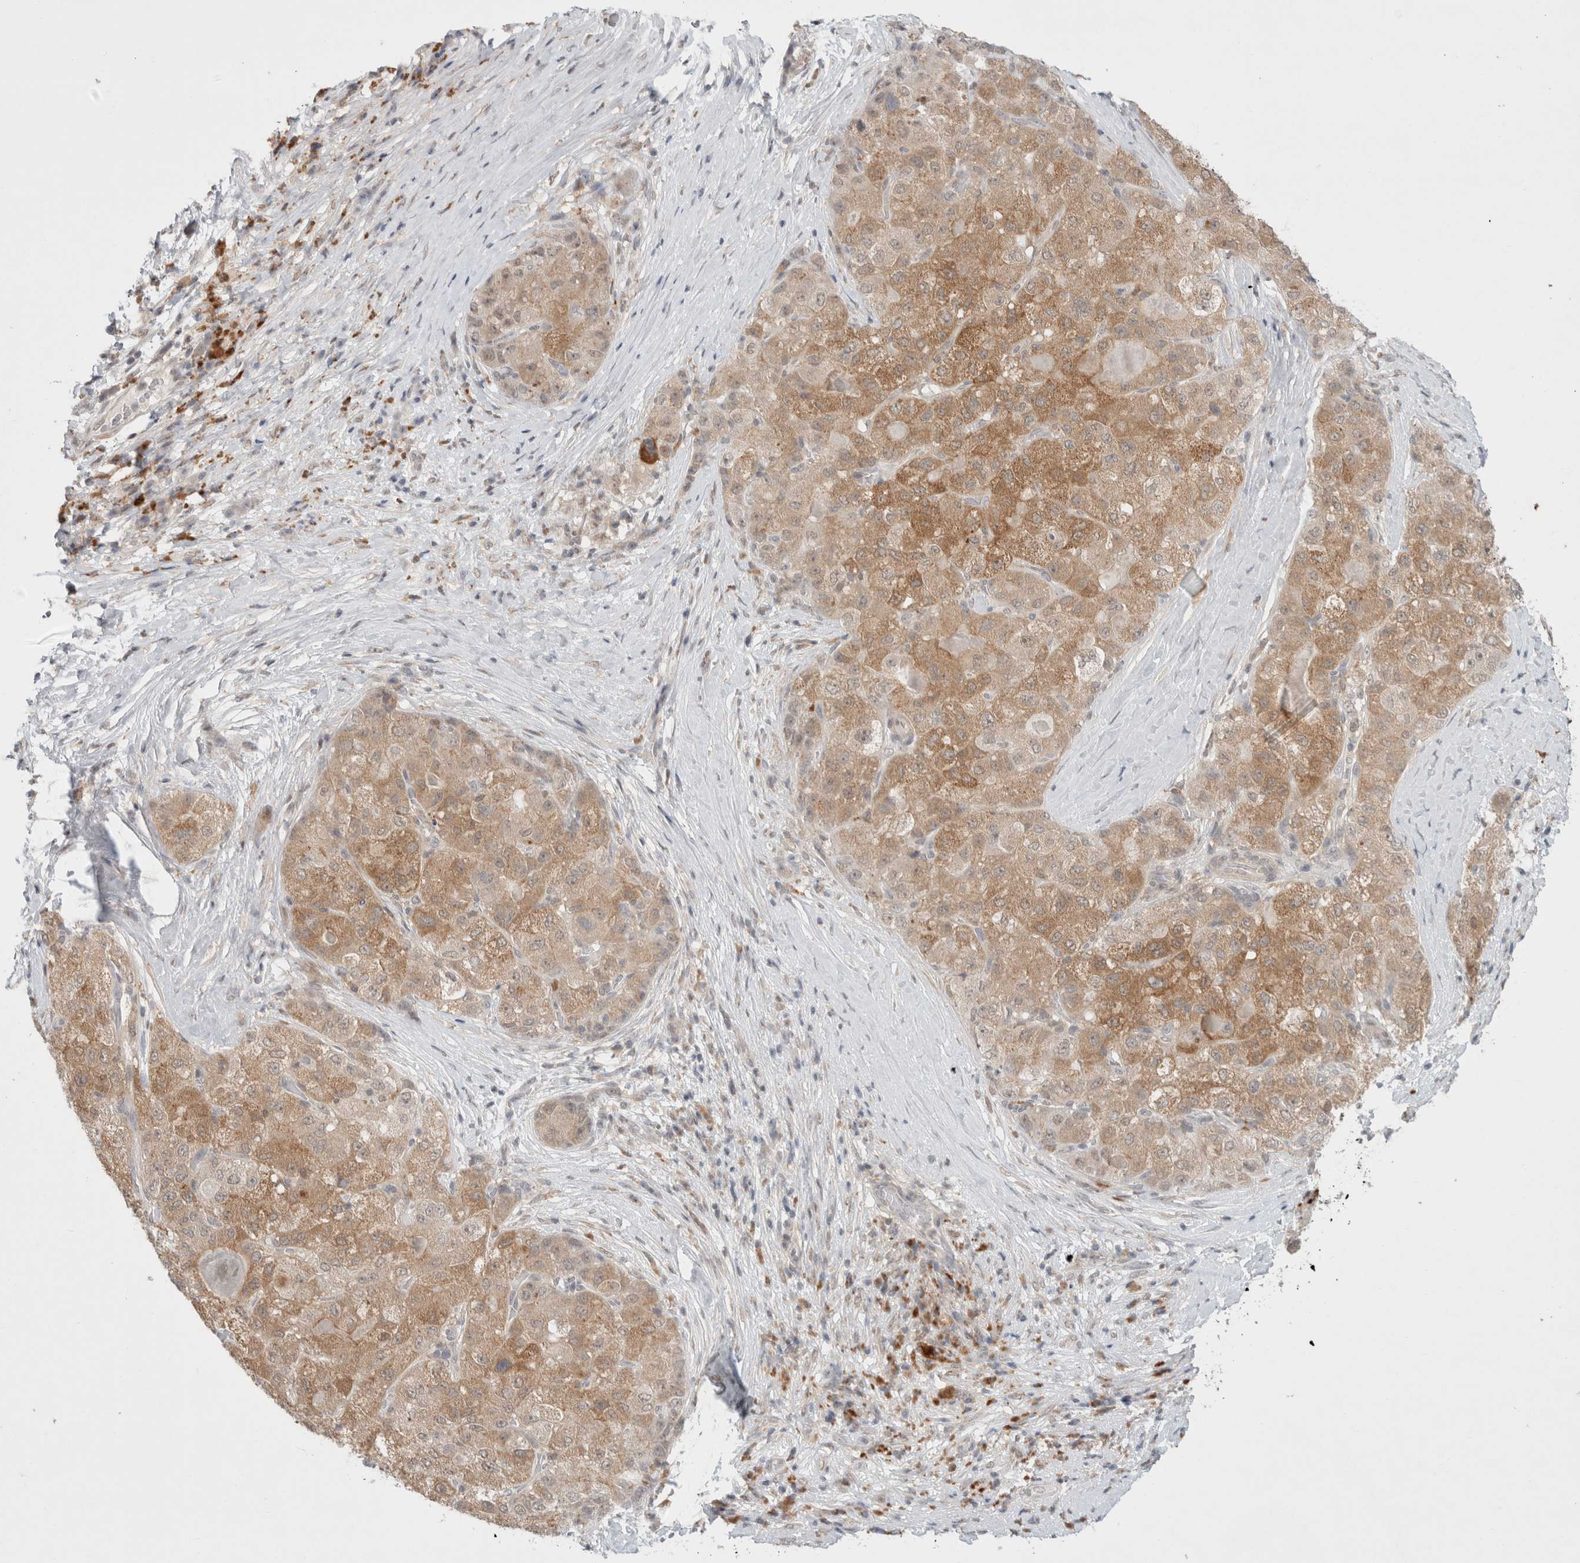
{"staining": {"intensity": "moderate", "quantity": ">75%", "location": "cytoplasmic/membranous"}, "tissue": "liver cancer", "cell_type": "Tumor cells", "image_type": "cancer", "snomed": [{"axis": "morphology", "description": "Carcinoma, Hepatocellular, NOS"}, {"axis": "topography", "description": "Liver"}], "caption": "A micrograph of hepatocellular carcinoma (liver) stained for a protein reveals moderate cytoplasmic/membranous brown staining in tumor cells. The protein of interest is shown in brown color, while the nuclei are stained blue.", "gene": "FBXO42", "patient": {"sex": "male", "age": 80}}